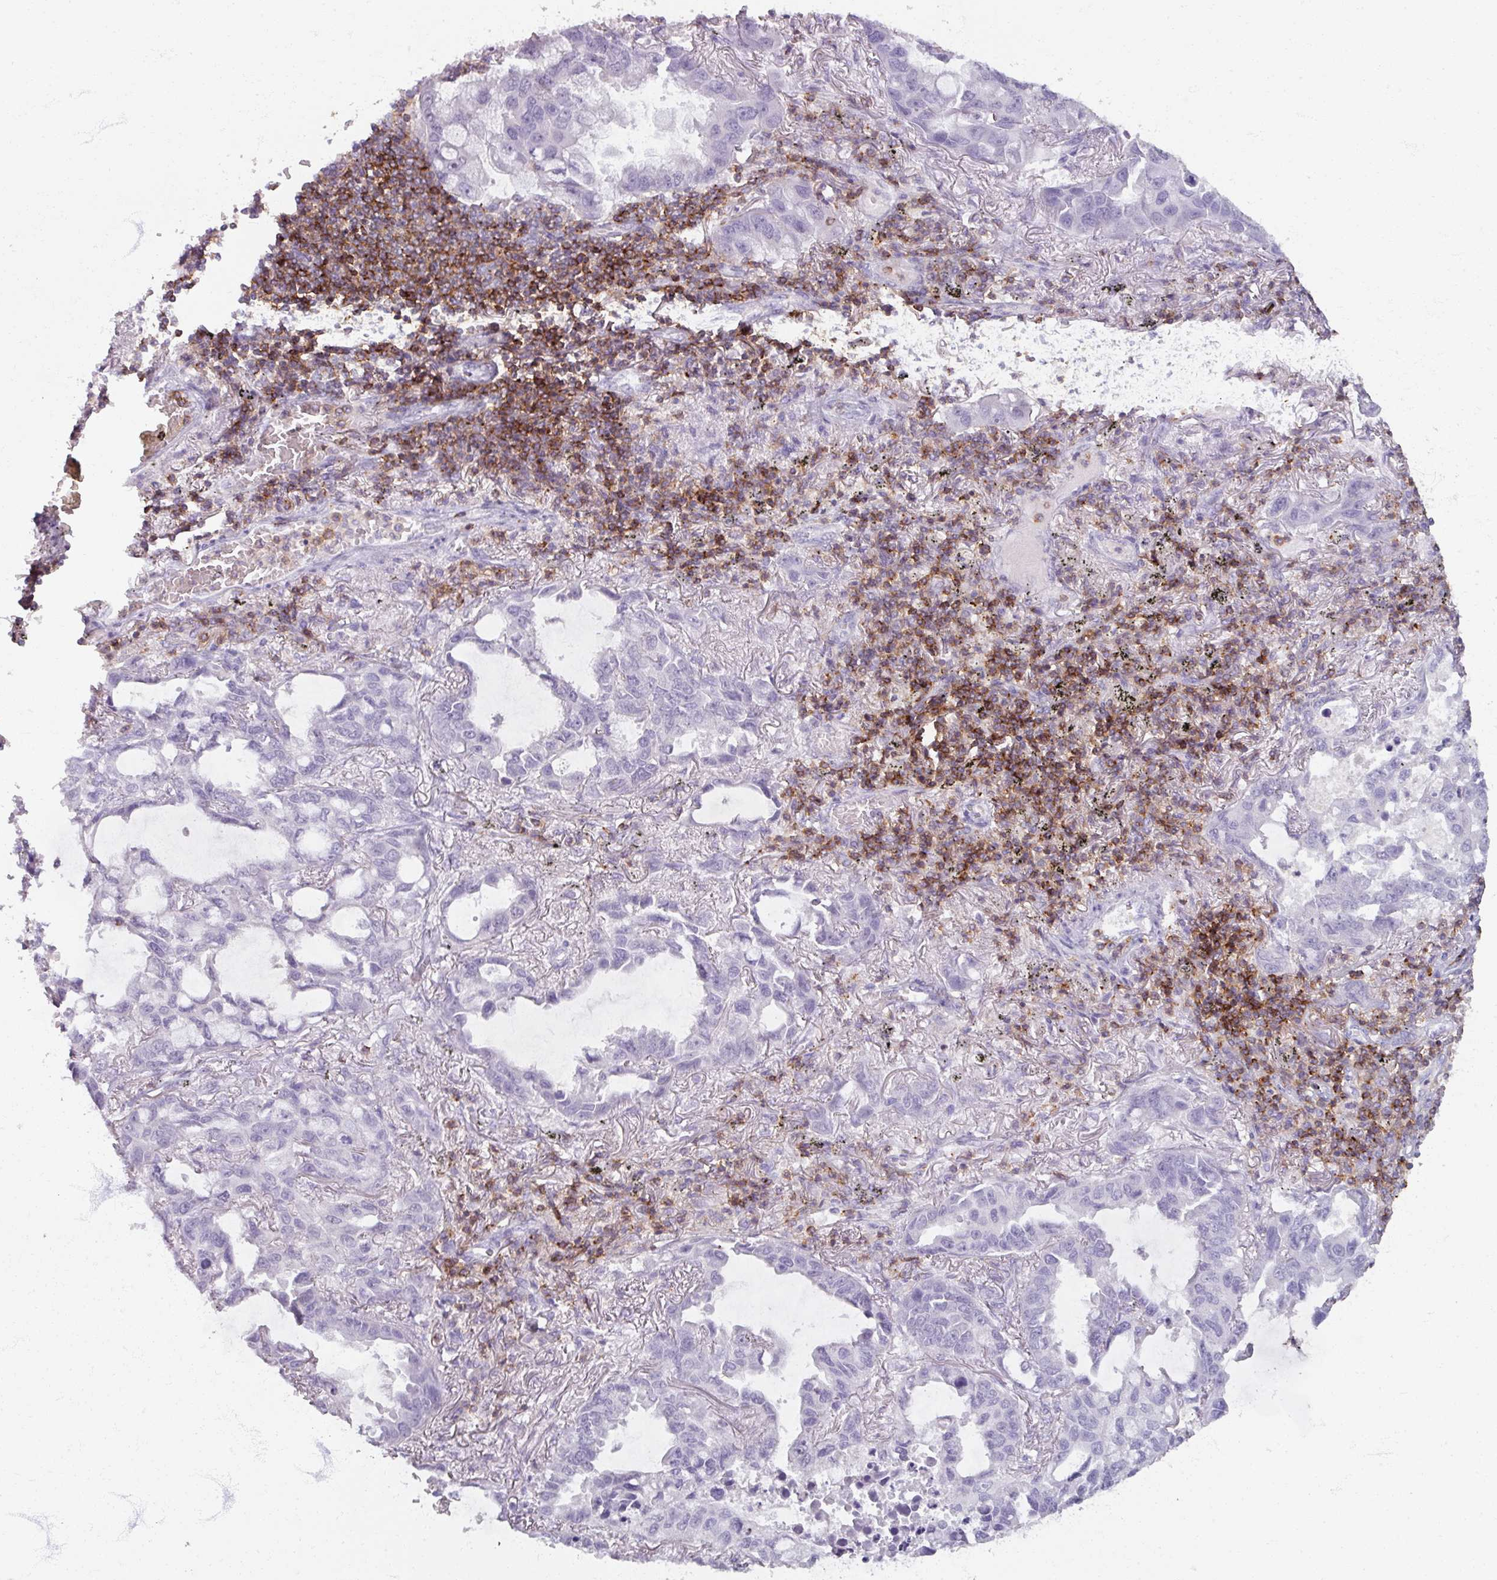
{"staining": {"intensity": "negative", "quantity": "none", "location": "none"}, "tissue": "lung cancer", "cell_type": "Tumor cells", "image_type": "cancer", "snomed": [{"axis": "morphology", "description": "Adenocarcinoma, NOS"}, {"axis": "topography", "description": "Lung"}], "caption": "High power microscopy histopathology image of an immunohistochemistry (IHC) micrograph of lung cancer (adenocarcinoma), revealing no significant expression in tumor cells. The staining was performed using DAB (3,3'-diaminobenzidine) to visualize the protein expression in brown, while the nuclei were stained in blue with hematoxylin (Magnification: 20x).", "gene": "PTPRC", "patient": {"sex": "male", "age": 64}}